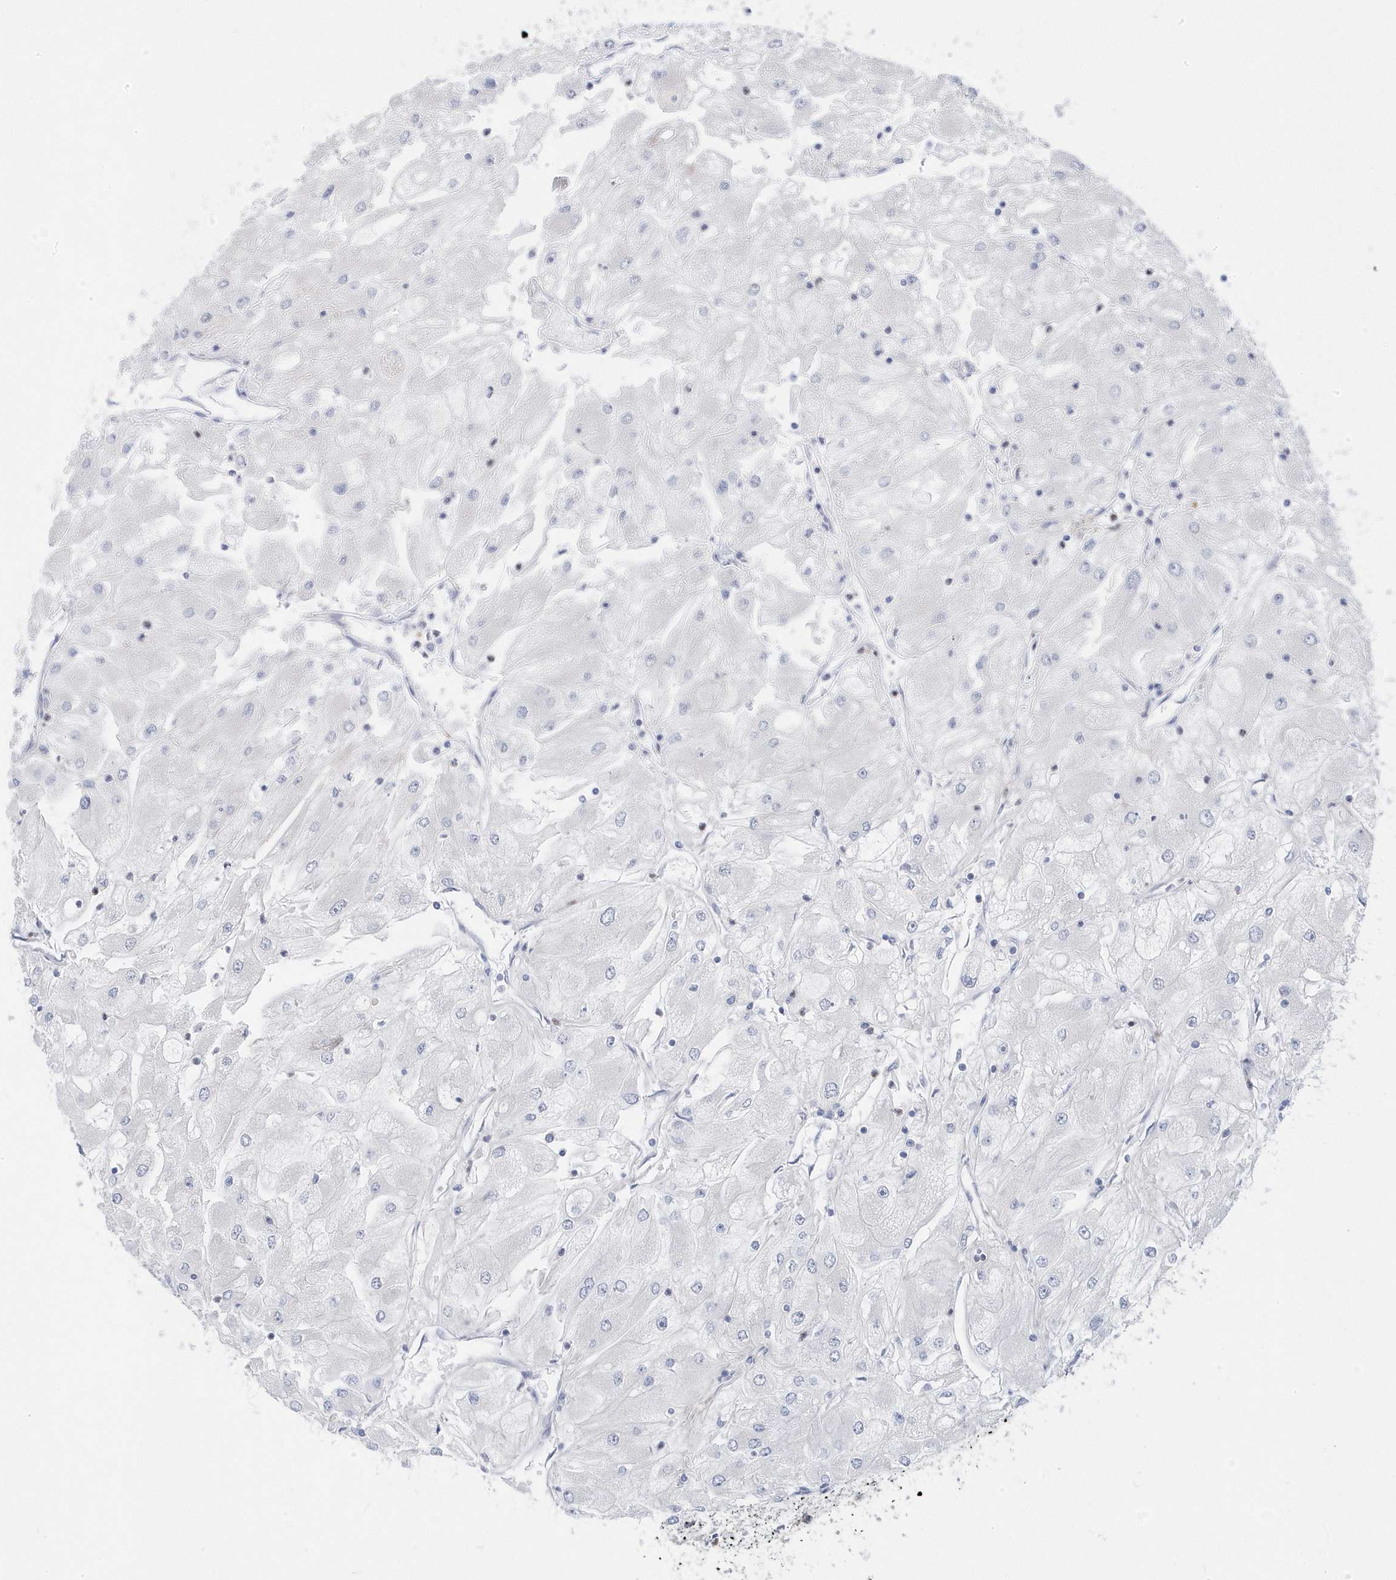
{"staining": {"intensity": "negative", "quantity": "none", "location": "none"}, "tissue": "renal cancer", "cell_type": "Tumor cells", "image_type": "cancer", "snomed": [{"axis": "morphology", "description": "Adenocarcinoma, NOS"}, {"axis": "topography", "description": "Kidney"}], "caption": "IHC image of neoplastic tissue: human adenocarcinoma (renal) stained with DAB (3,3'-diaminobenzidine) shows no significant protein staining in tumor cells.", "gene": "ANAPC1", "patient": {"sex": "male", "age": 80}}